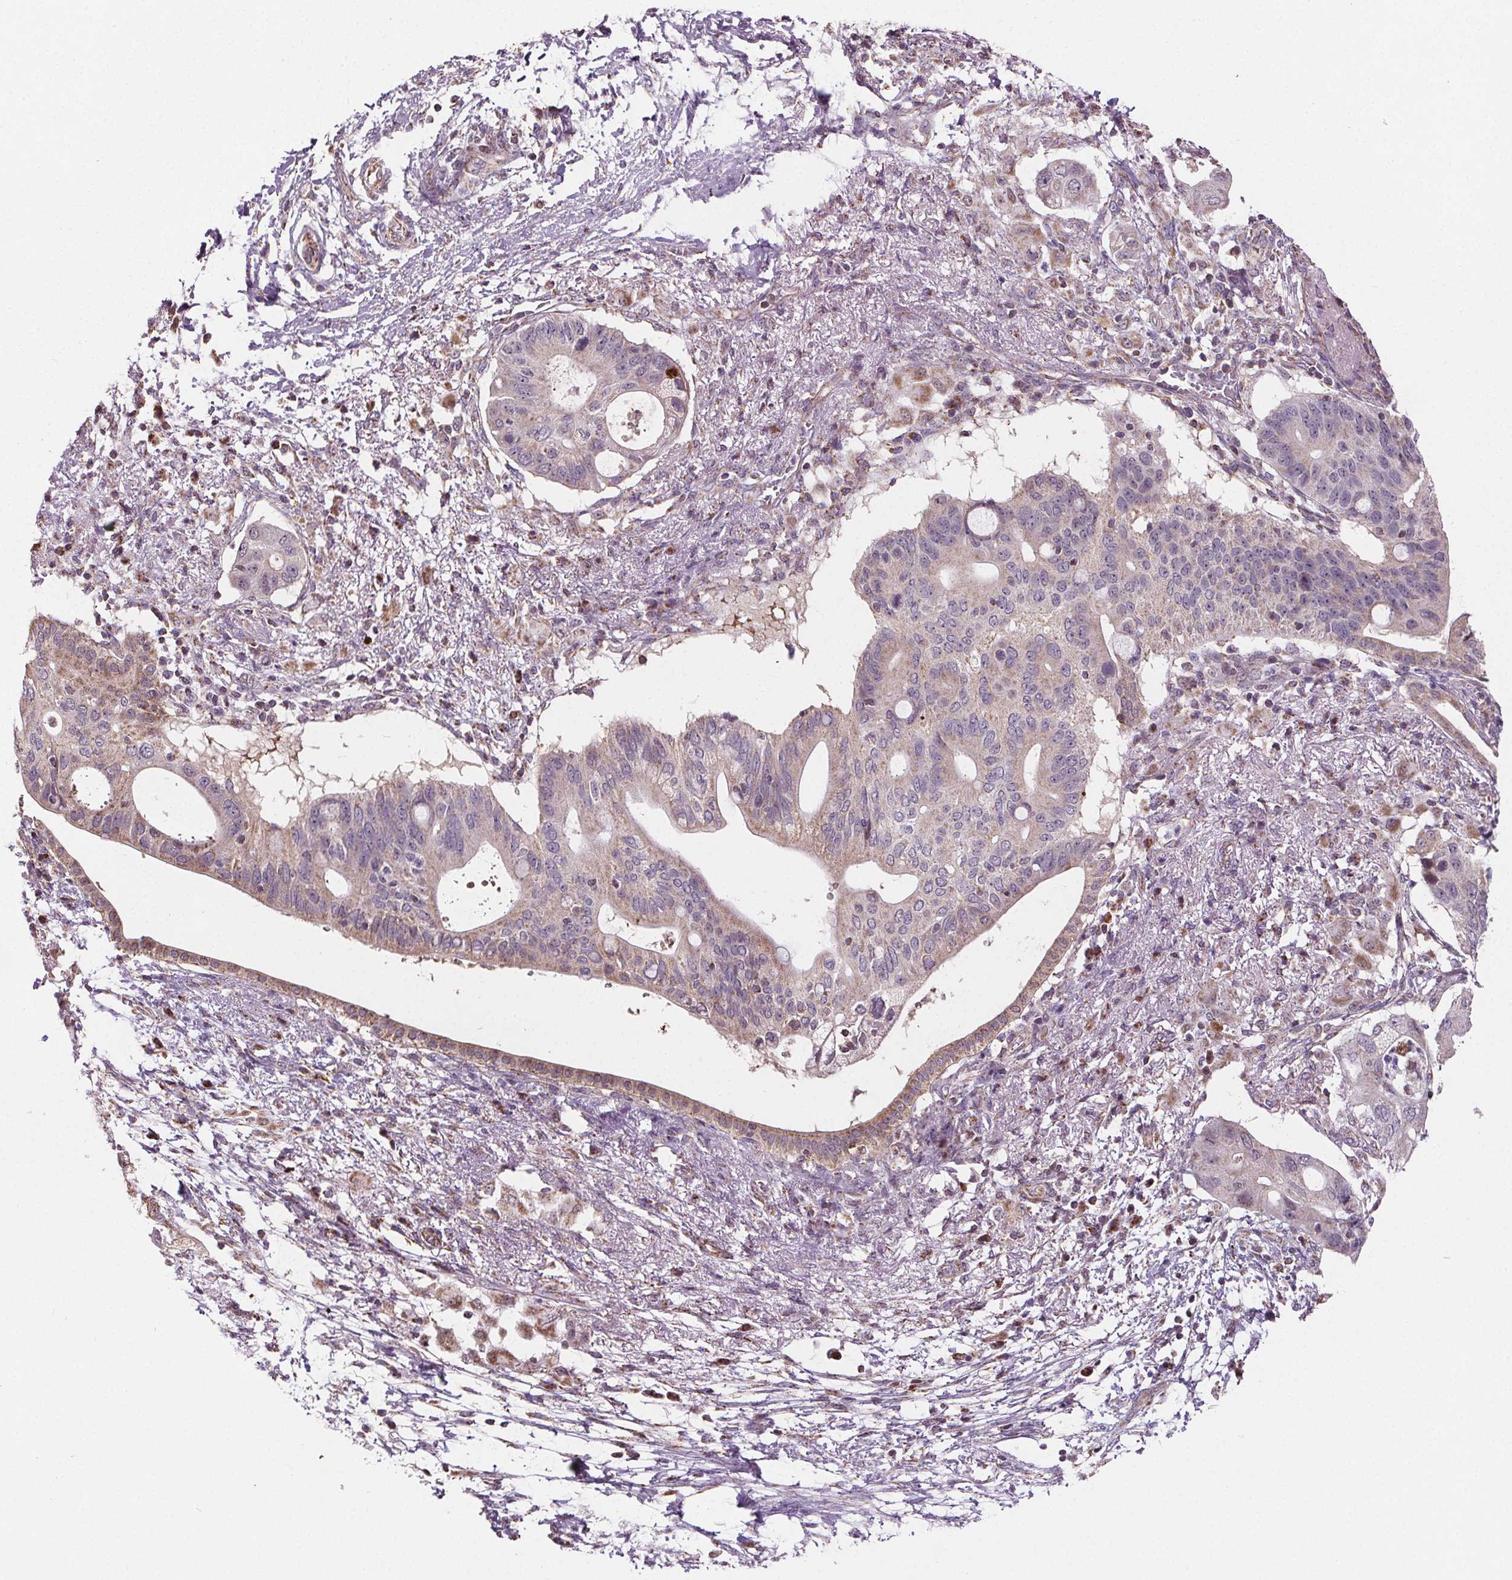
{"staining": {"intensity": "weak", "quantity": "25%-75%", "location": "cytoplasmic/membranous"}, "tissue": "pancreatic cancer", "cell_type": "Tumor cells", "image_type": "cancer", "snomed": [{"axis": "morphology", "description": "Adenocarcinoma, NOS"}, {"axis": "topography", "description": "Pancreas"}], "caption": "Pancreatic cancer was stained to show a protein in brown. There is low levels of weak cytoplasmic/membranous staining in about 25%-75% of tumor cells.", "gene": "SUCLA2", "patient": {"sex": "female", "age": 72}}